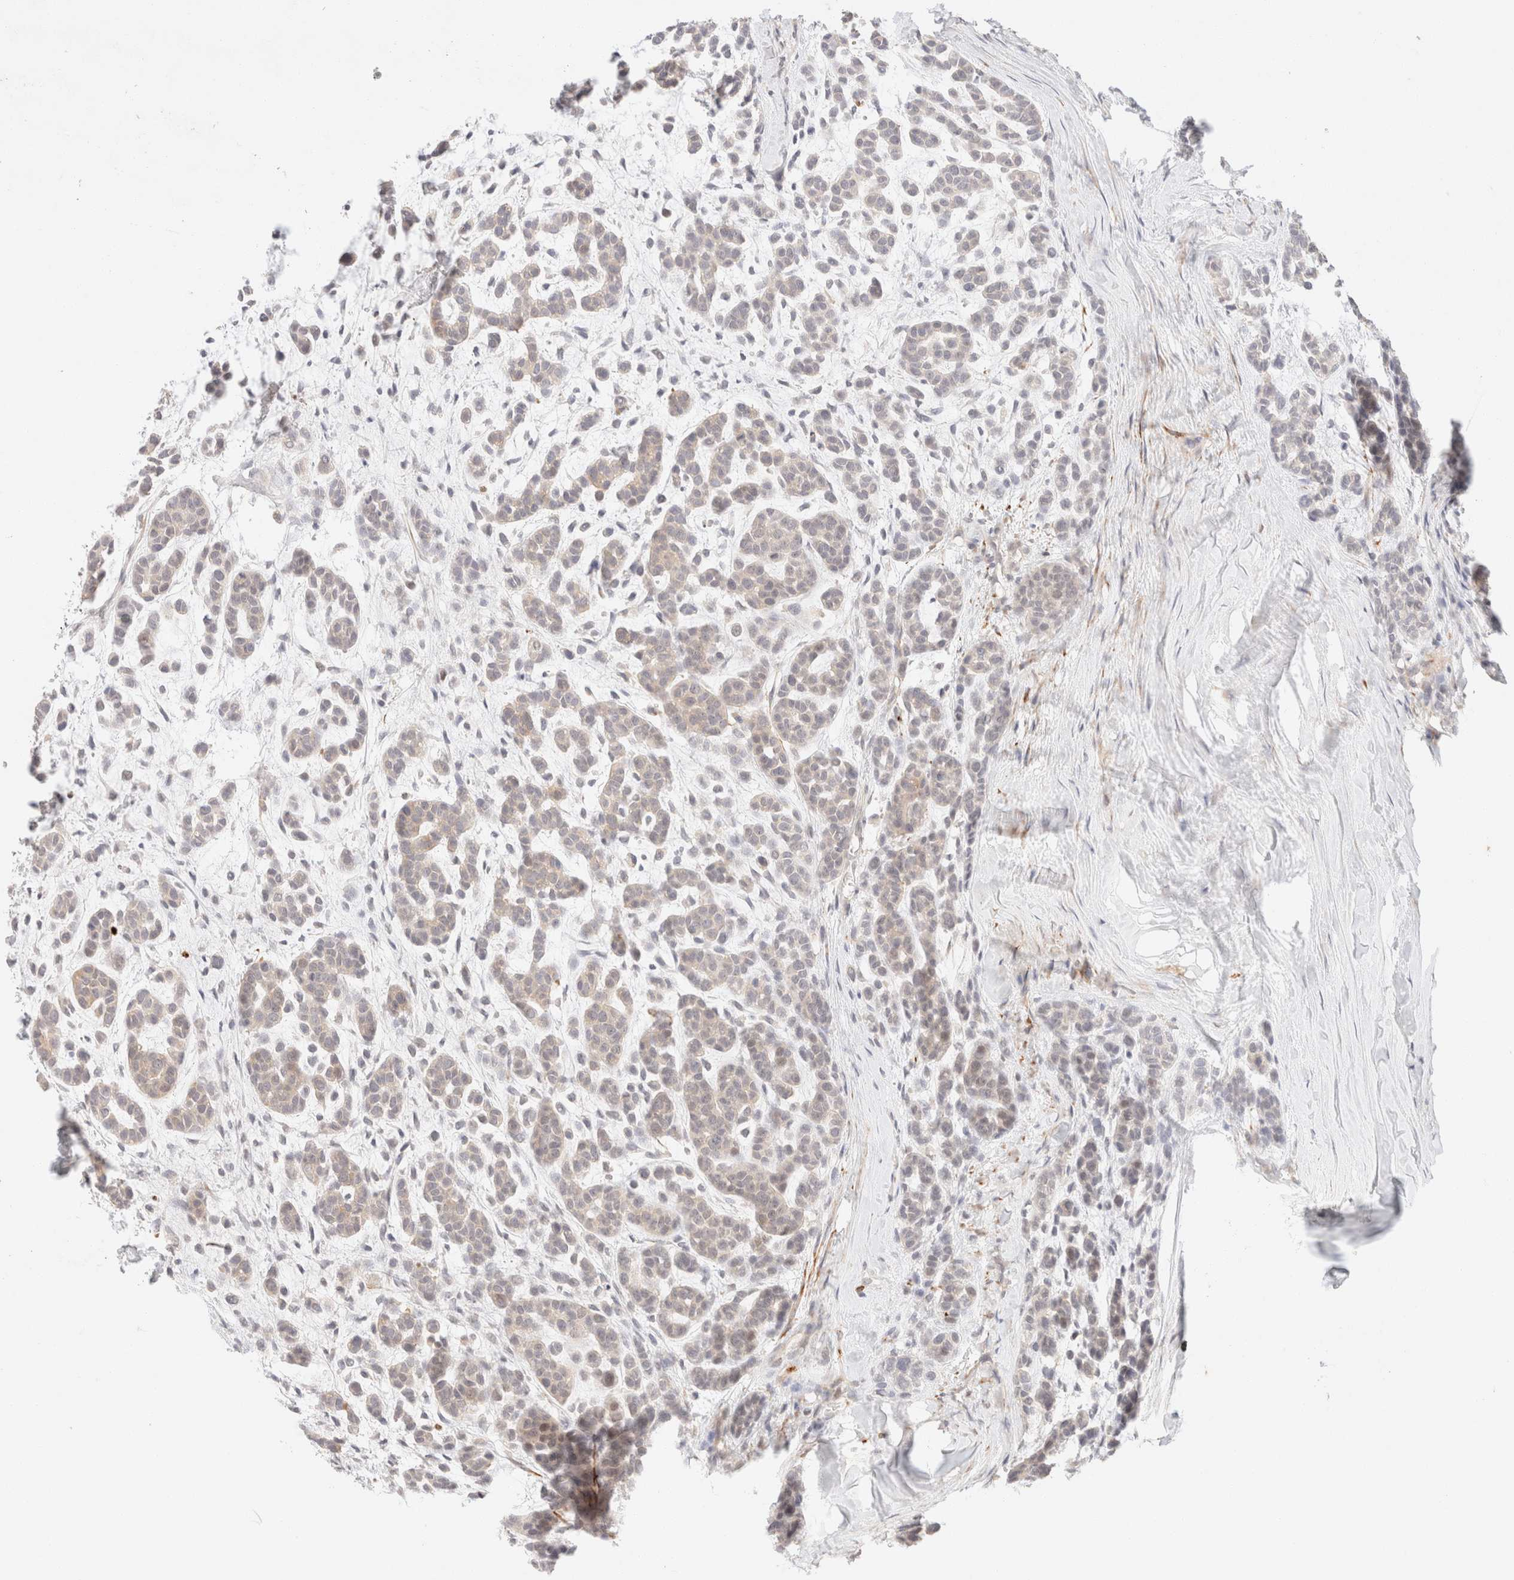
{"staining": {"intensity": "negative", "quantity": "none", "location": "none"}, "tissue": "head and neck cancer", "cell_type": "Tumor cells", "image_type": "cancer", "snomed": [{"axis": "morphology", "description": "Adenocarcinoma, NOS"}, {"axis": "morphology", "description": "Adenoma, NOS"}, {"axis": "topography", "description": "Head-Neck"}], "caption": "Protein analysis of head and neck adenoma reveals no significant staining in tumor cells.", "gene": "SNTB1", "patient": {"sex": "female", "age": 55}}